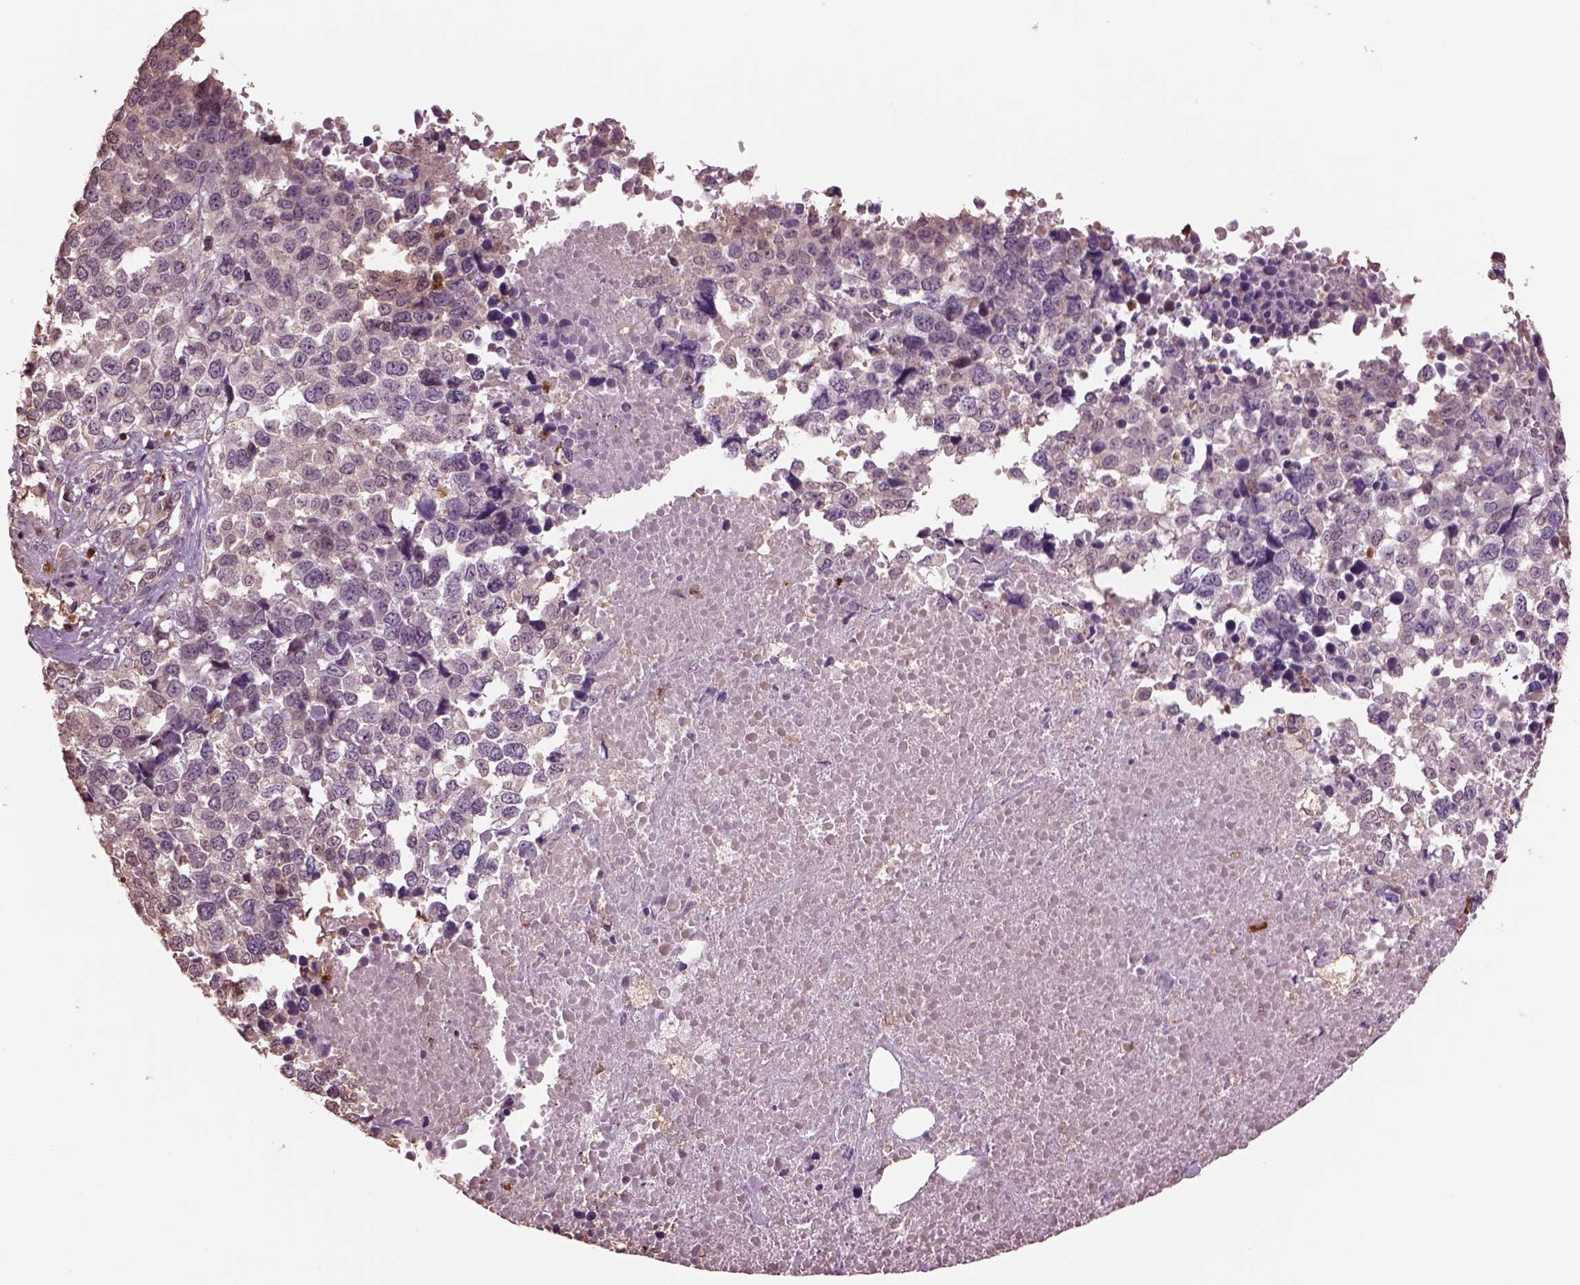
{"staining": {"intensity": "negative", "quantity": "none", "location": "none"}, "tissue": "melanoma", "cell_type": "Tumor cells", "image_type": "cancer", "snomed": [{"axis": "morphology", "description": "Malignant melanoma, Metastatic site"}, {"axis": "topography", "description": "Skin"}], "caption": "A photomicrograph of human malignant melanoma (metastatic site) is negative for staining in tumor cells.", "gene": "IL31RA", "patient": {"sex": "male", "age": 84}}